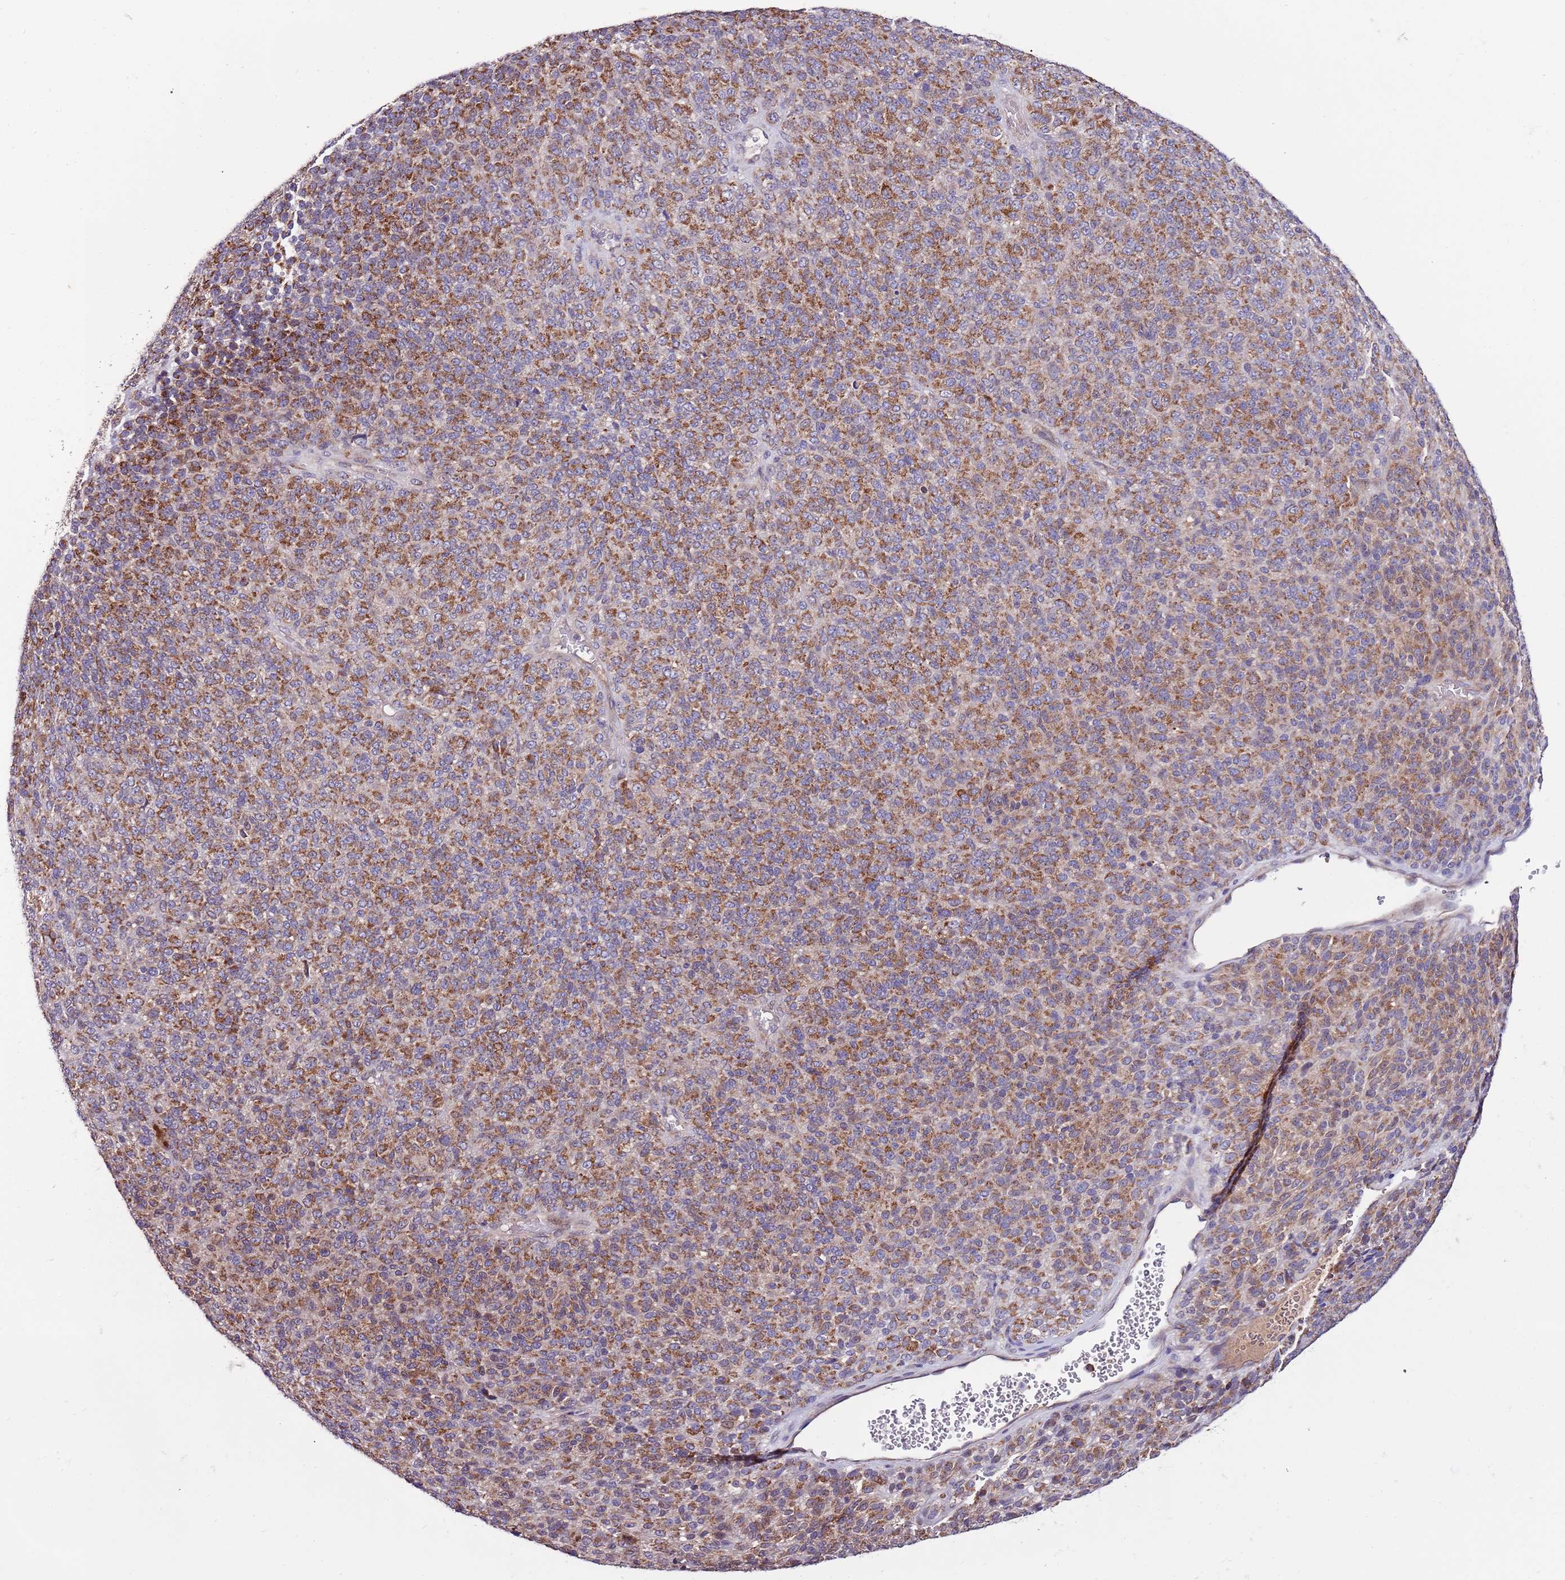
{"staining": {"intensity": "moderate", "quantity": ">75%", "location": "cytoplasmic/membranous"}, "tissue": "melanoma", "cell_type": "Tumor cells", "image_type": "cancer", "snomed": [{"axis": "morphology", "description": "Malignant melanoma, Metastatic site"}, {"axis": "topography", "description": "Brain"}], "caption": "This histopathology image displays melanoma stained with immunohistochemistry (IHC) to label a protein in brown. The cytoplasmic/membranous of tumor cells show moderate positivity for the protein. Nuclei are counter-stained blue.", "gene": "SMG1", "patient": {"sex": "female", "age": 56}}